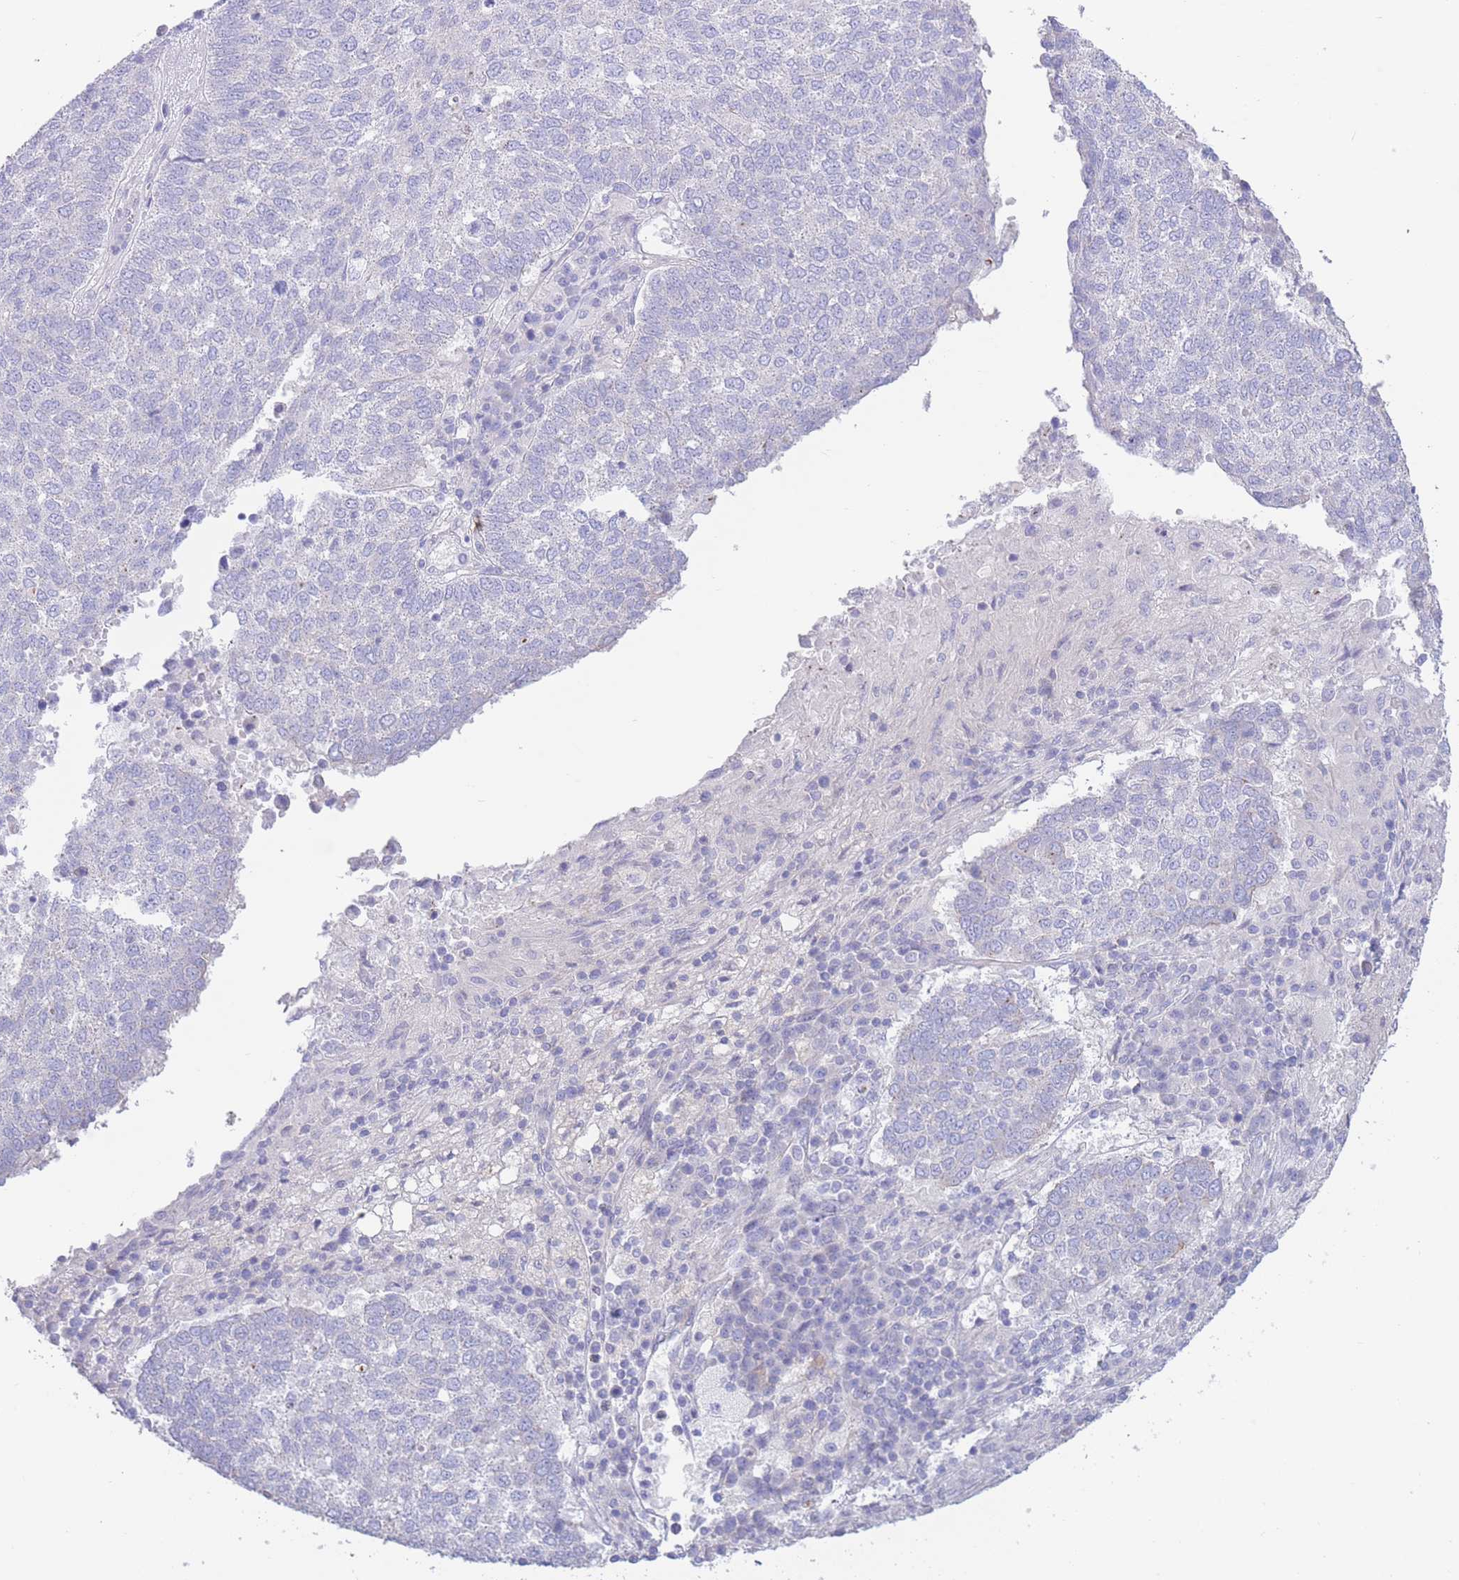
{"staining": {"intensity": "negative", "quantity": "none", "location": "none"}, "tissue": "lung cancer", "cell_type": "Tumor cells", "image_type": "cancer", "snomed": [{"axis": "morphology", "description": "Squamous cell carcinoma, NOS"}, {"axis": "topography", "description": "Lung"}], "caption": "A micrograph of lung cancer stained for a protein reveals no brown staining in tumor cells. (Brightfield microscopy of DAB immunohistochemistry (IHC) at high magnification).", "gene": "ALS2CL", "patient": {"sex": "male", "age": 73}}